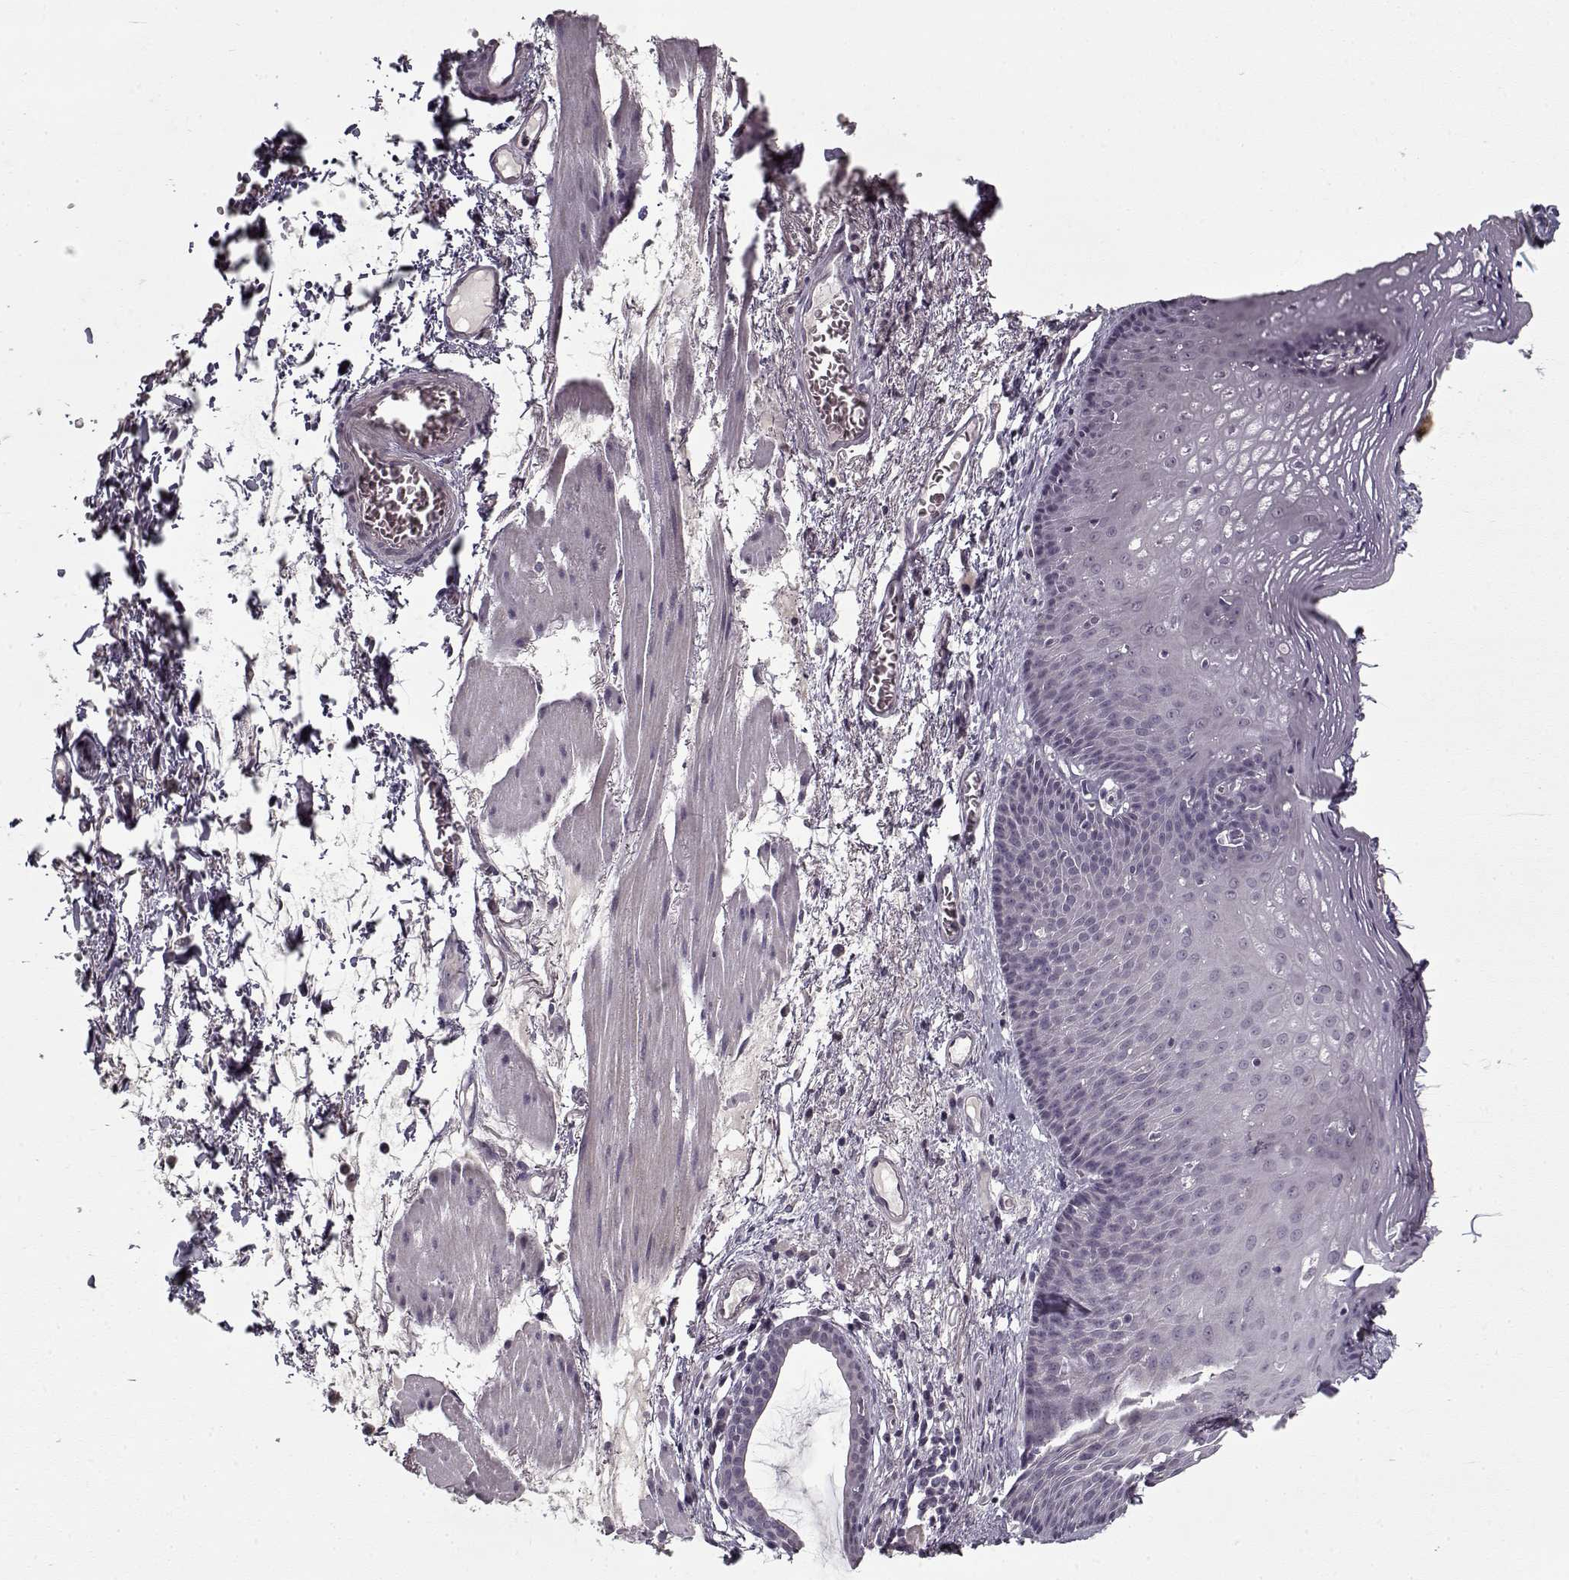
{"staining": {"intensity": "negative", "quantity": "none", "location": "none"}, "tissue": "esophagus", "cell_type": "Squamous epithelial cells", "image_type": "normal", "snomed": [{"axis": "morphology", "description": "Normal tissue, NOS"}, {"axis": "topography", "description": "Esophagus"}], "caption": "Squamous epithelial cells show no significant staining in benign esophagus. (DAB immunohistochemistry (IHC) with hematoxylin counter stain).", "gene": "LAMA2", "patient": {"sex": "male", "age": 76}}